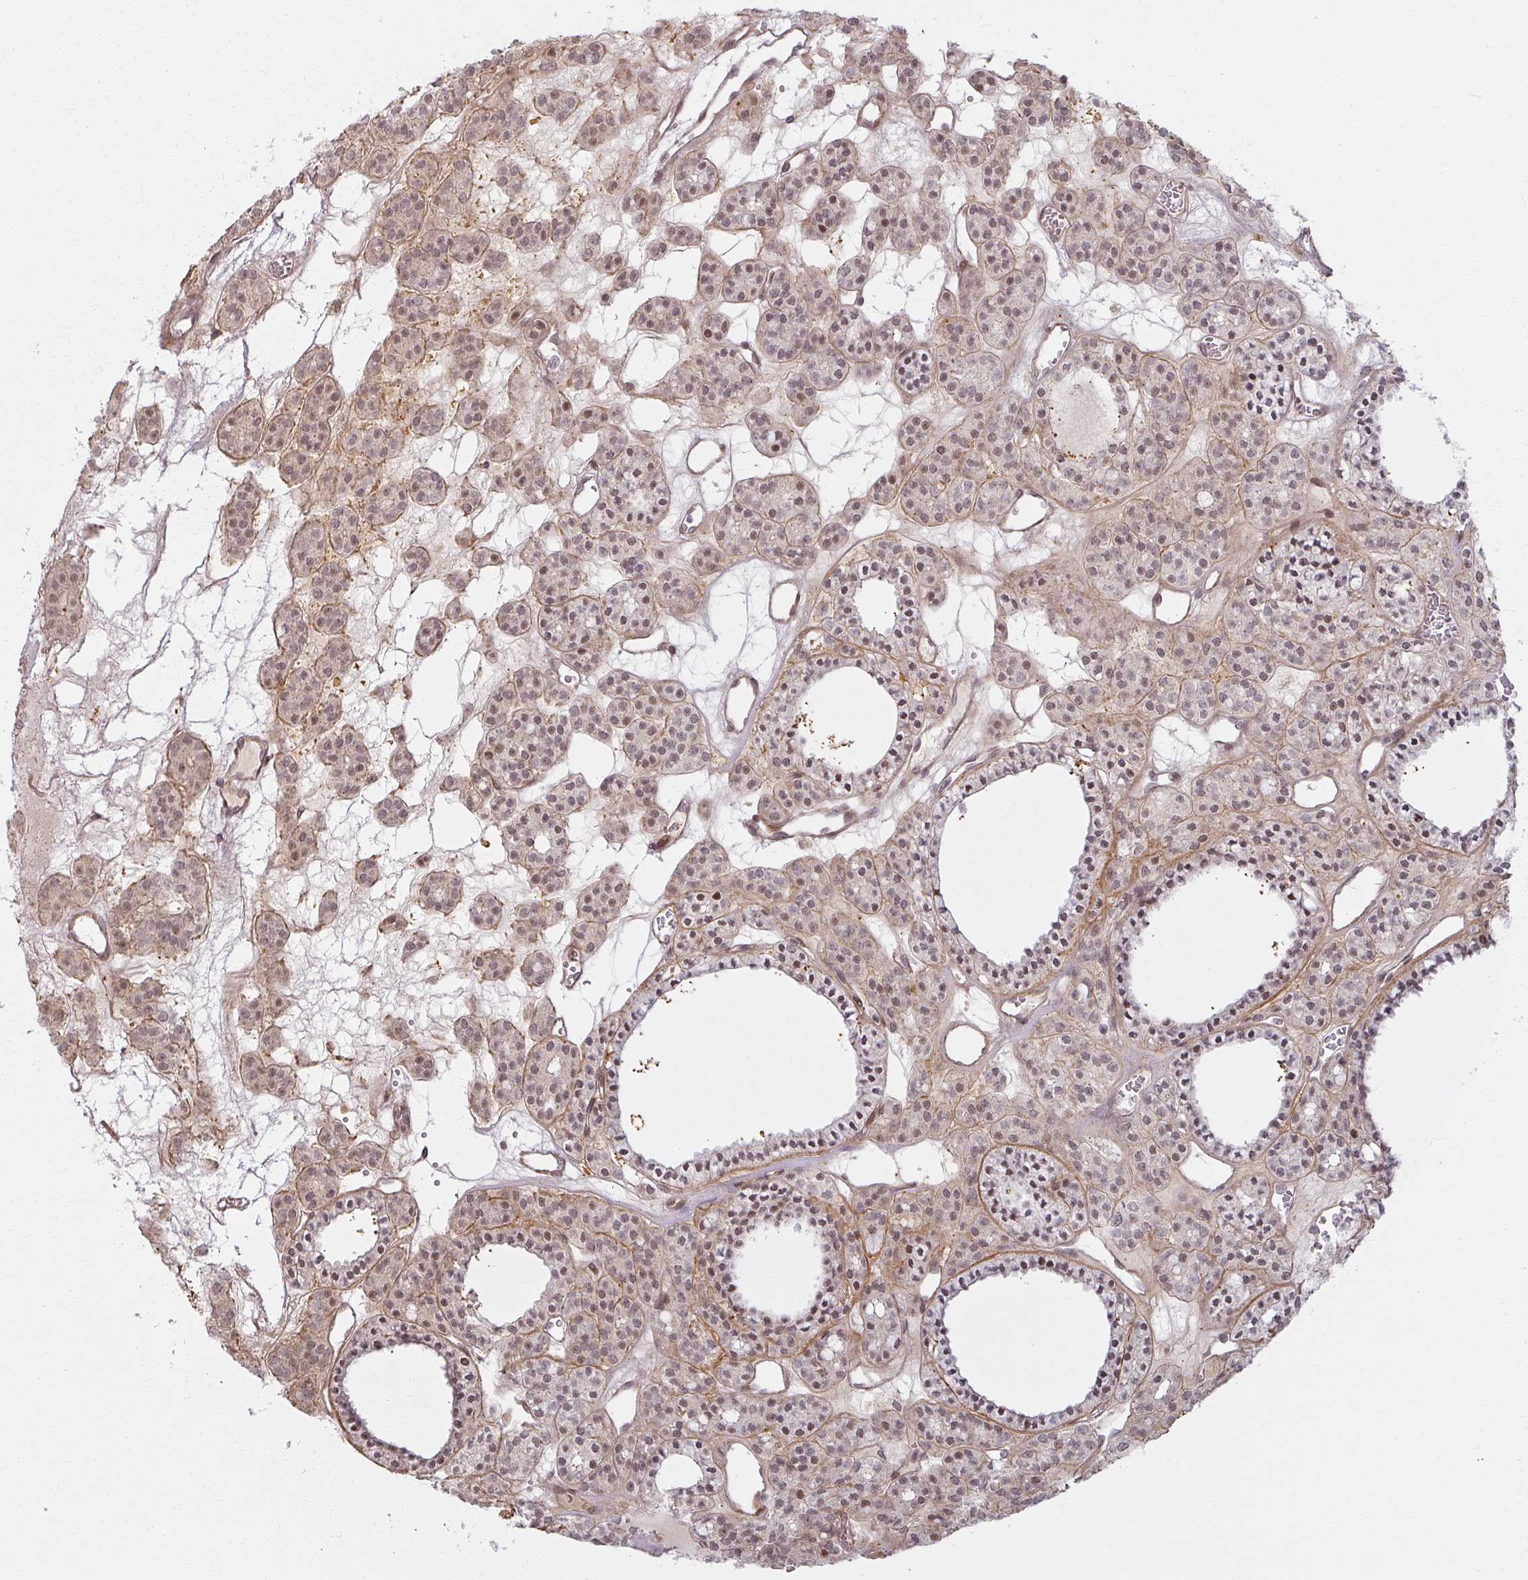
{"staining": {"intensity": "weak", "quantity": ">75%", "location": "cytoplasmic/membranous,nuclear"}, "tissue": "thyroid cancer", "cell_type": "Tumor cells", "image_type": "cancer", "snomed": [{"axis": "morphology", "description": "Follicular adenoma carcinoma, NOS"}, {"axis": "topography", "description": "Thyroid gland"}], "caption": "Thyroid cancer (follicular adenoma carcinoma) stained for a protein (brown) demonstrates weak cytoplasmic/membranous and nuclear positive expression in about >75% of tumor cells.", "gene": "MED19", "patient": {"sex": "female", "age": 63}}